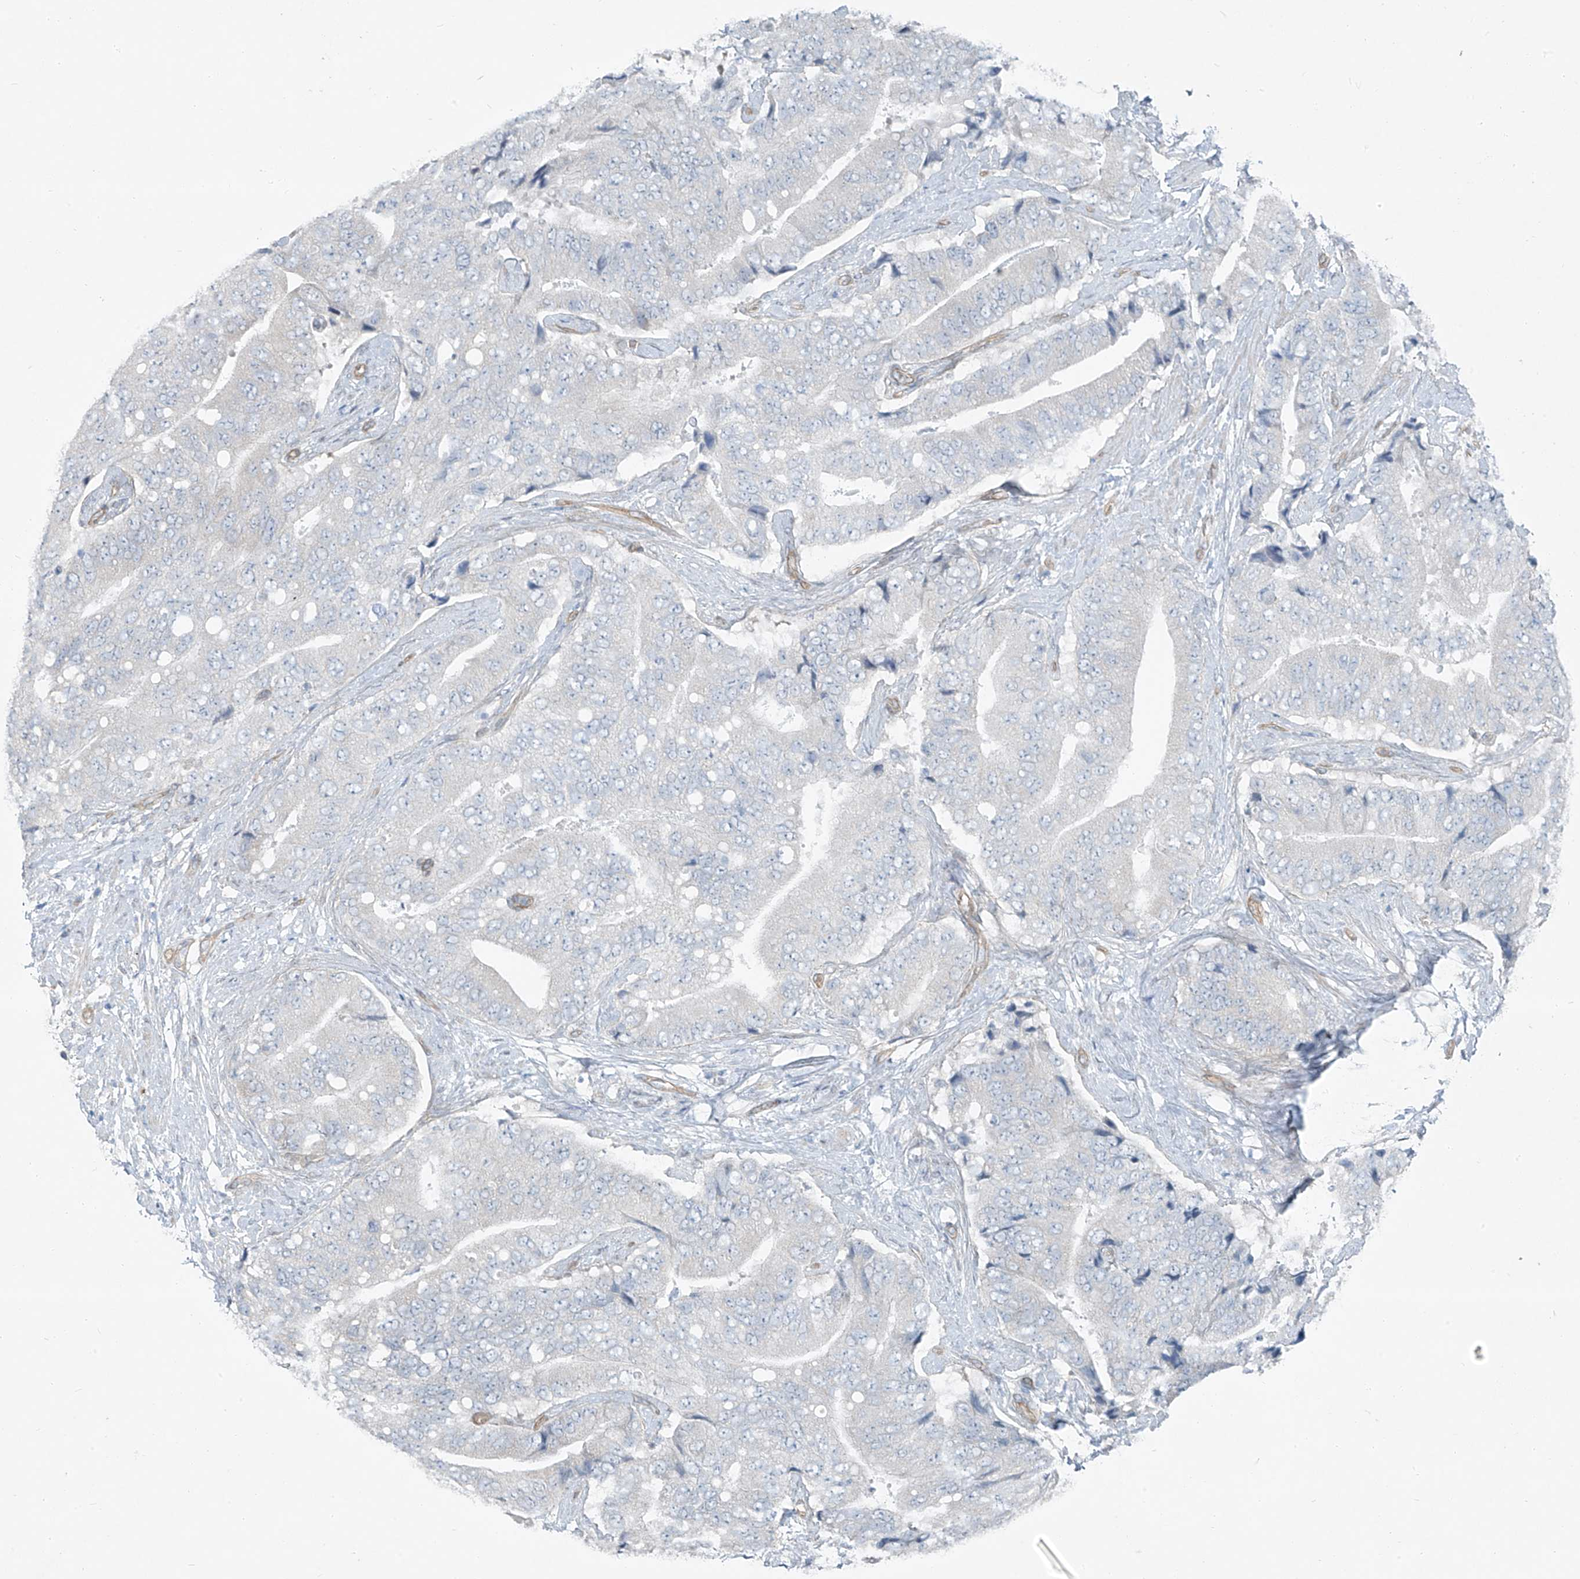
{"staining": {"intensity": "negative", "quantity": "none", "location": "none"}, "tissue": "prostate cancer", "cell_type": "Tumor cells", "image_type": "cancer", "snomed": [{"axis": "morphology", "description": "Adenocarcinoma, High grade"}, {"axis": "topography", "description": "Prostate"}], "caption": "The immunohistochemistry (IHC) photomicrograph has no significant expression in tumor cells of high-grade adenocarcinoma (prostate) tissue.", "gene": "TNS2", "patient": {"sex": "male", "age": 70}}